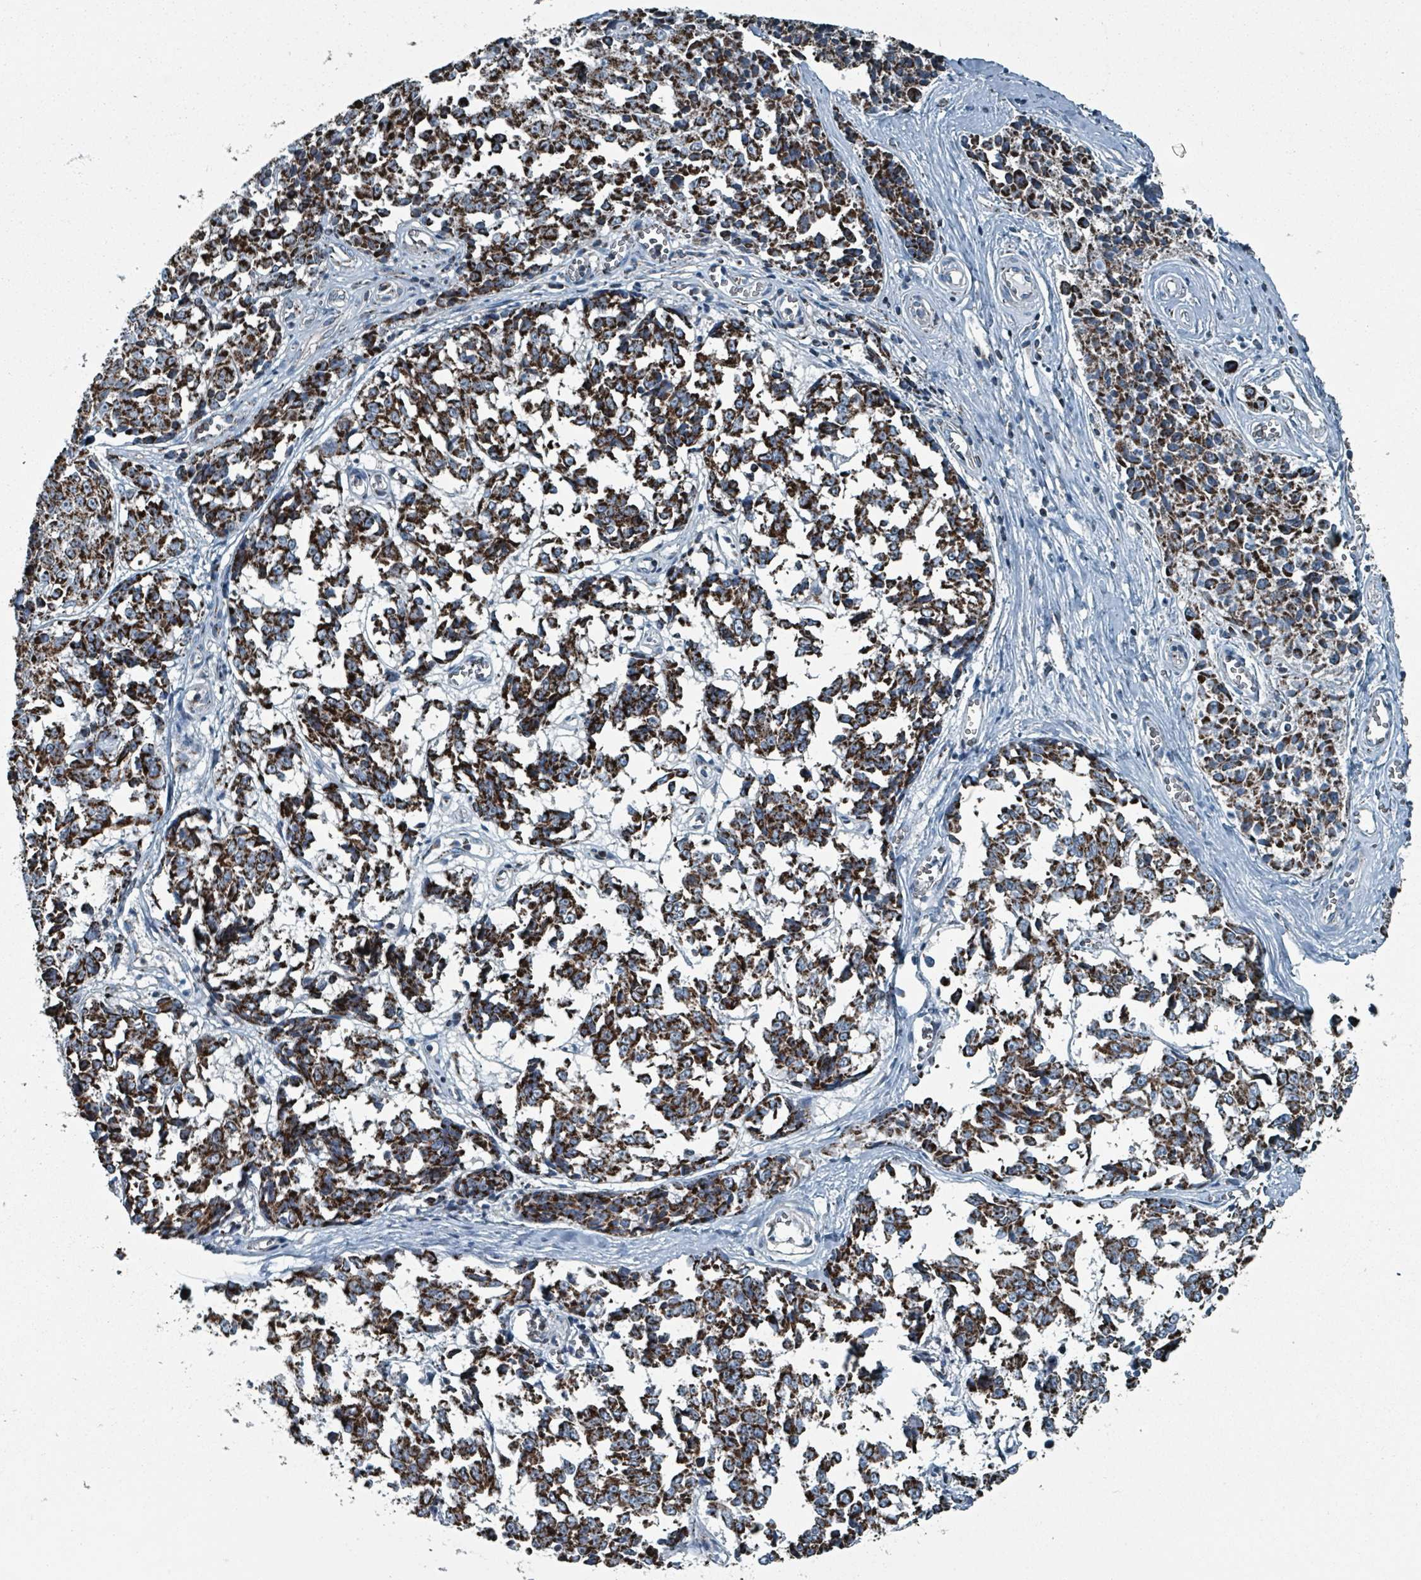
{"staining": {"intensity": "strong", "quantity": ">75%", "location": "cytoplasmic/membranous"}, "tissue": "melanoma", "cell_type": "Tumor cells", "image_type": "cancer", "snomed": [{"axis": "morphology", "description": "Malignant melanoma, NOS"}, {"axis": "topography", "description": "Skin"}], "caption": "Melanoma was stained to show a protein in brown. There is high levels of strong cytoplasmic/membranous staining in about >75% of tumor cells. Immunohistochemistry (ihc) stains the protein in brown and the nuclei are stained blue.", "gene": "ABHD18", "patient": {"sex": "female", "age": 64}}